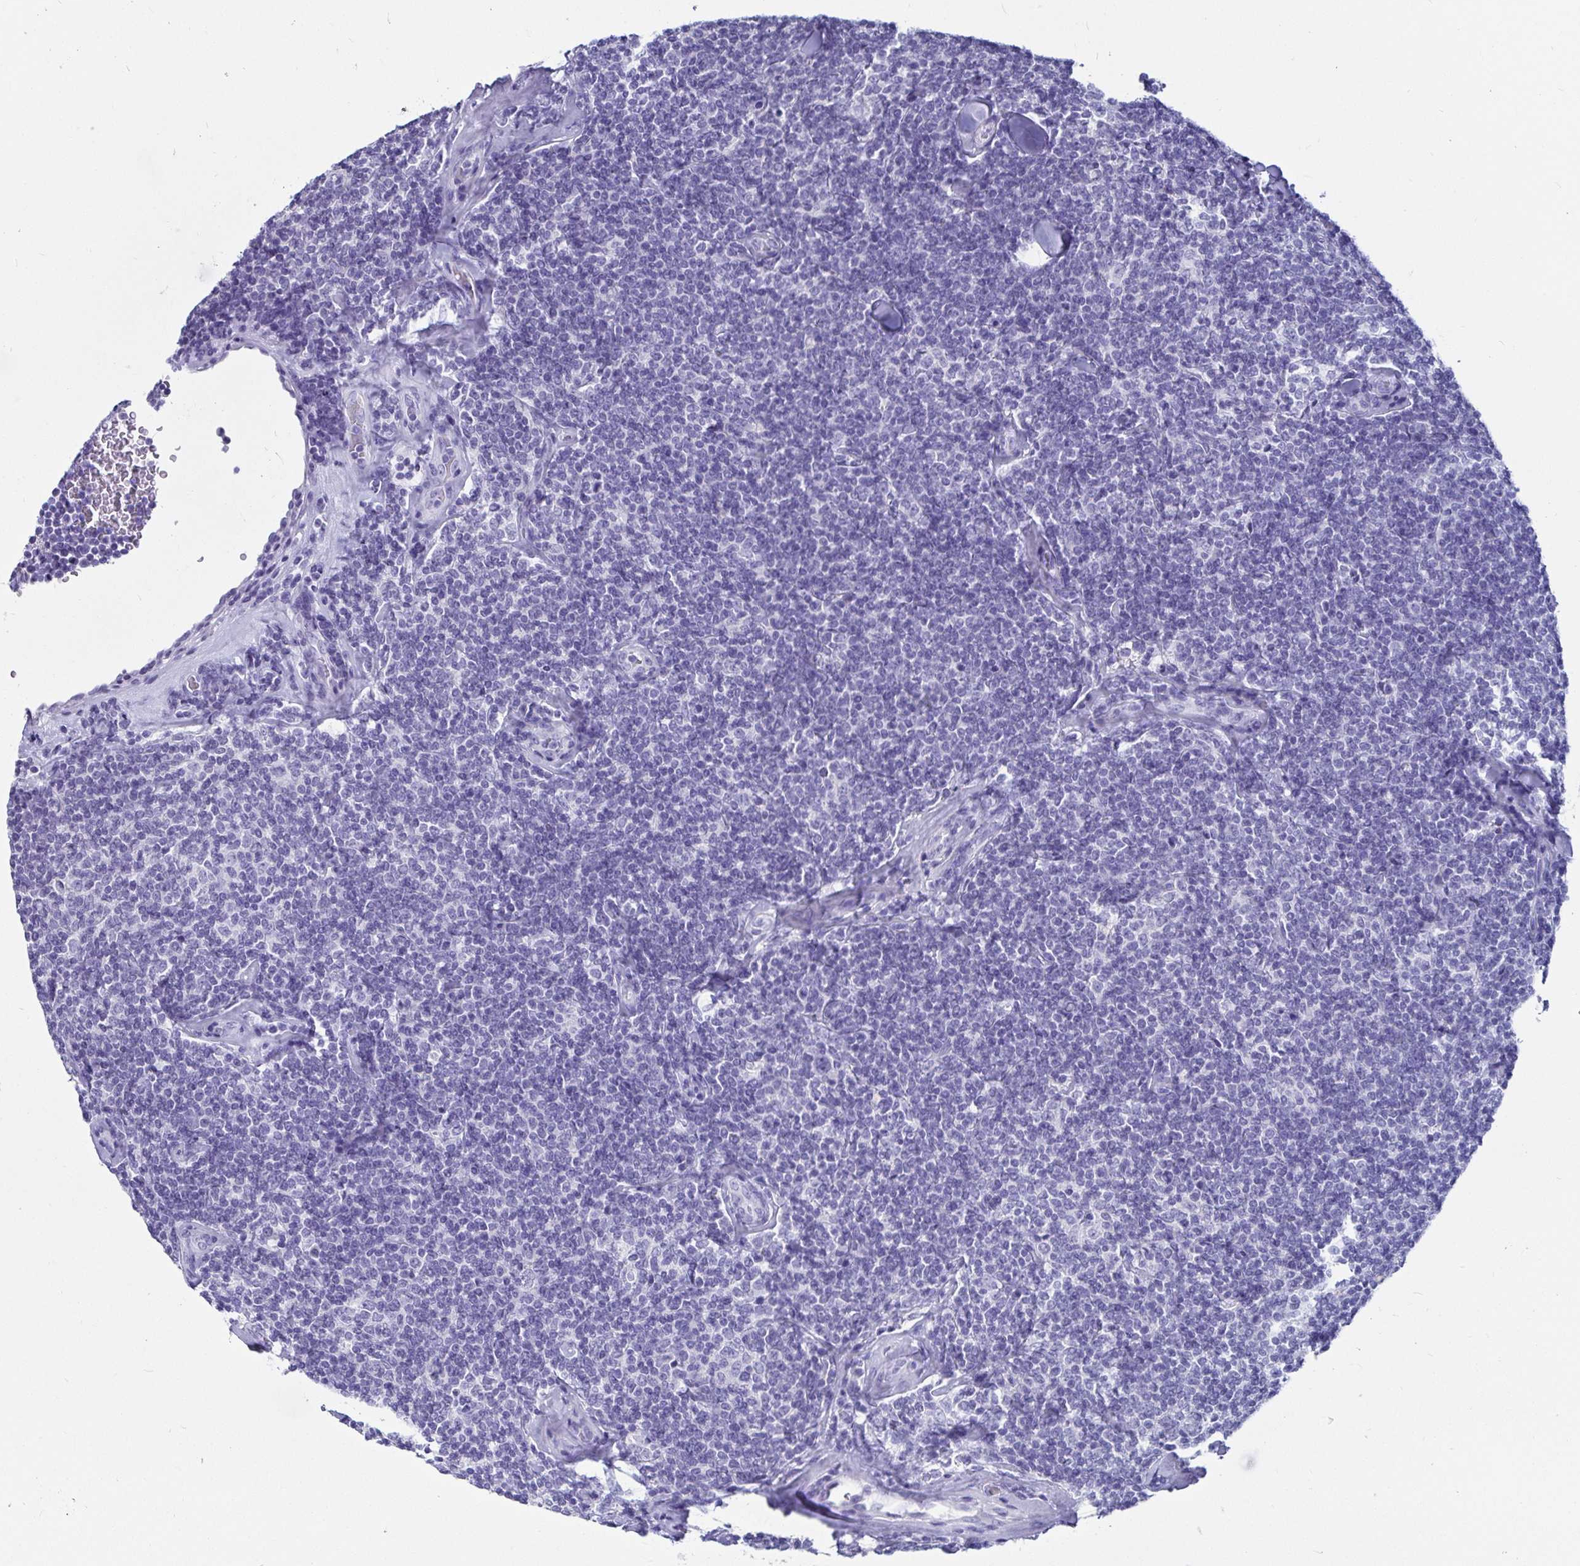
{"staining": {"intensity": "negative", "quantity": "none", "location": "none"}, "tissue": "lymphoma", "cell_type": "Tumor cells", "image_type": "cancer", "snomed": [{"axis": "morphology", "description": "Malignant lymphoma, non-Hodgkin's type, Low grade"}, {"axis": "topography", "description": "Lymph node"}], "caption": "Tumor cells are negative for protein expression in human malignant lymphoma, non-Hodgkin's type (low-grade).", "gene": "ZPBP2", "patient": {"sex": "female", "age": 56}}